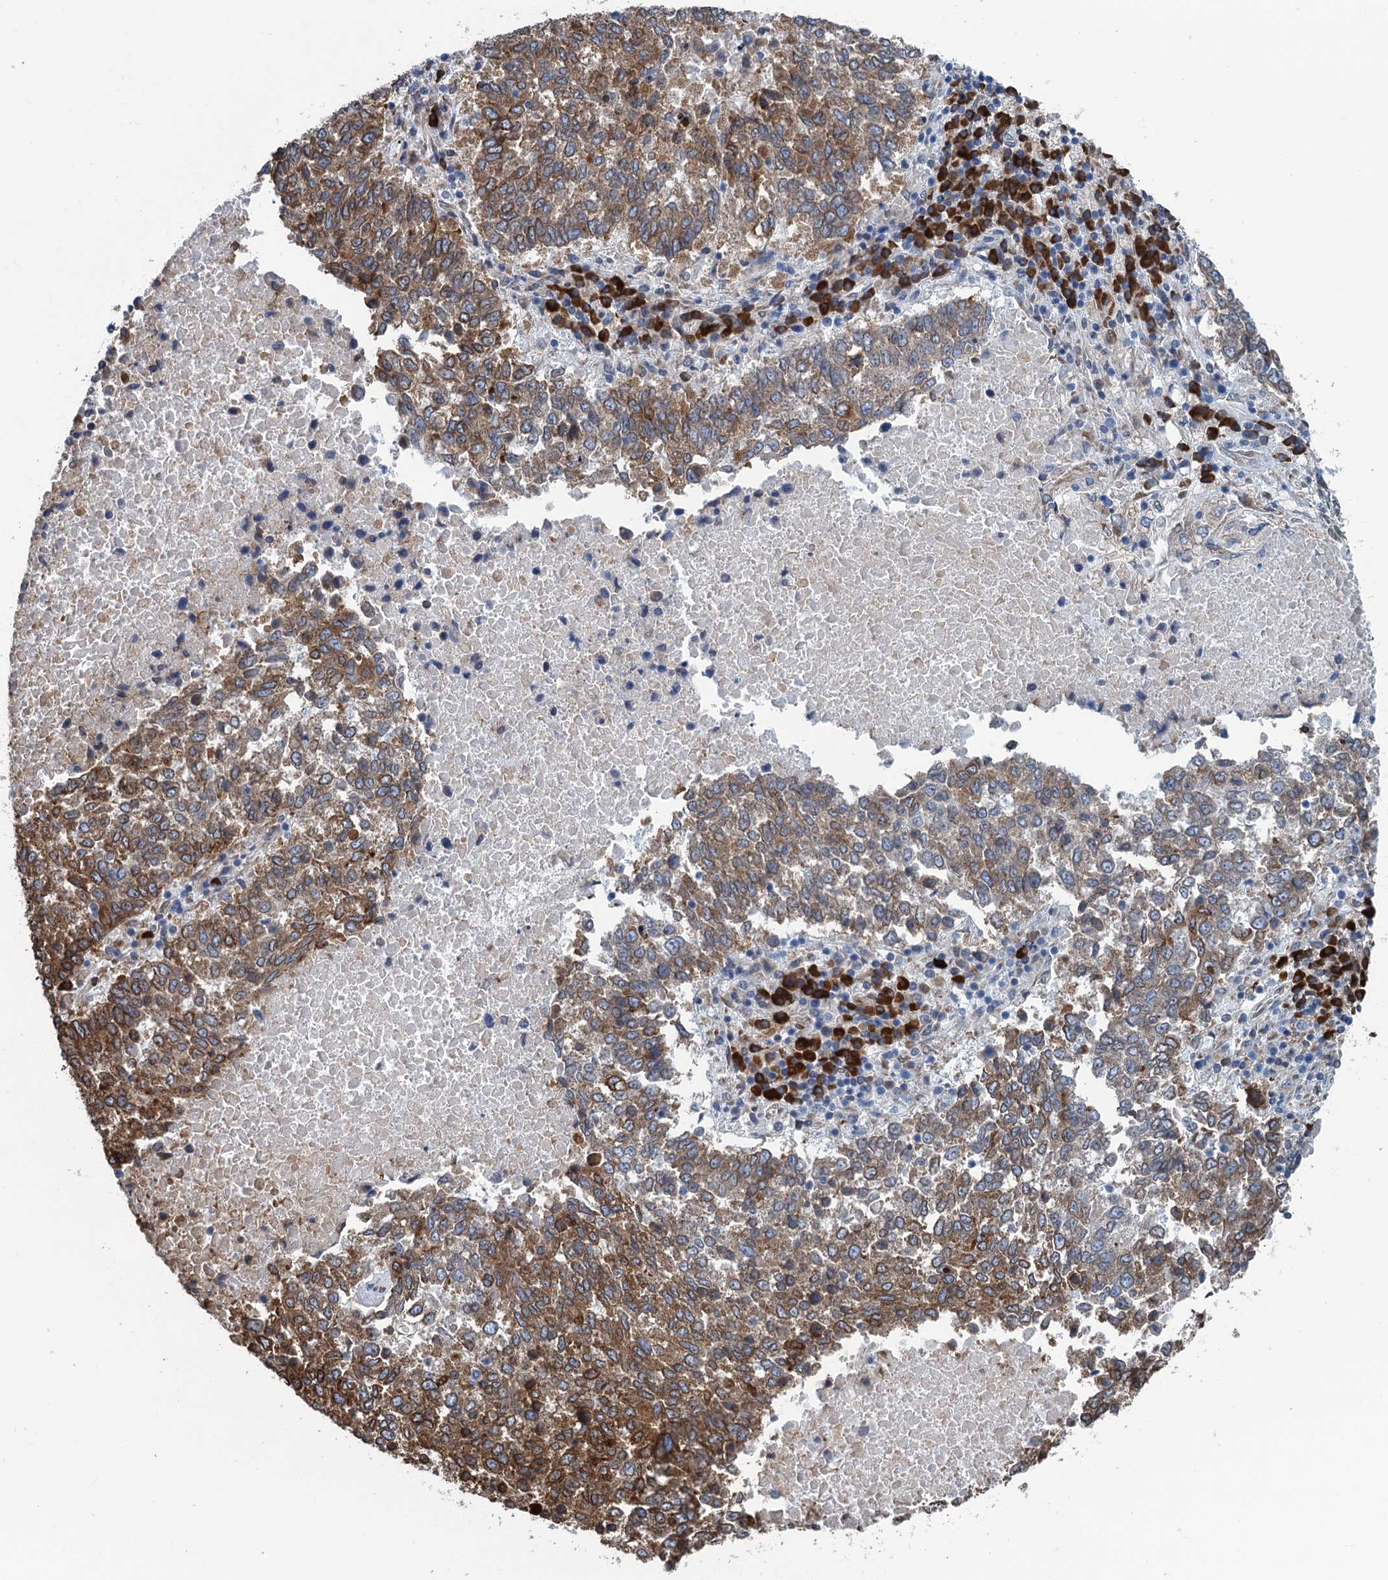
{"staining": {"intensity": "moderate", "quantity": "25%-75%", "location": "cytoplasmic/membranous"}, "tissue": "lung cancer", "cell_type": "Tumor cells", "image_type": "cancer", "snomed": [{"axis": "morphology", "description": "Squamous cell carcinoma, NOS"}, {"axis": "topography", "description": "Lung"}], "caption": "Lung cancer (squamous cell carcinoma) stained with a protein marker shows moderate staining in tumor cells.", "gene": "TMEM205", "patient": {"sex": "male", "age": 73}}